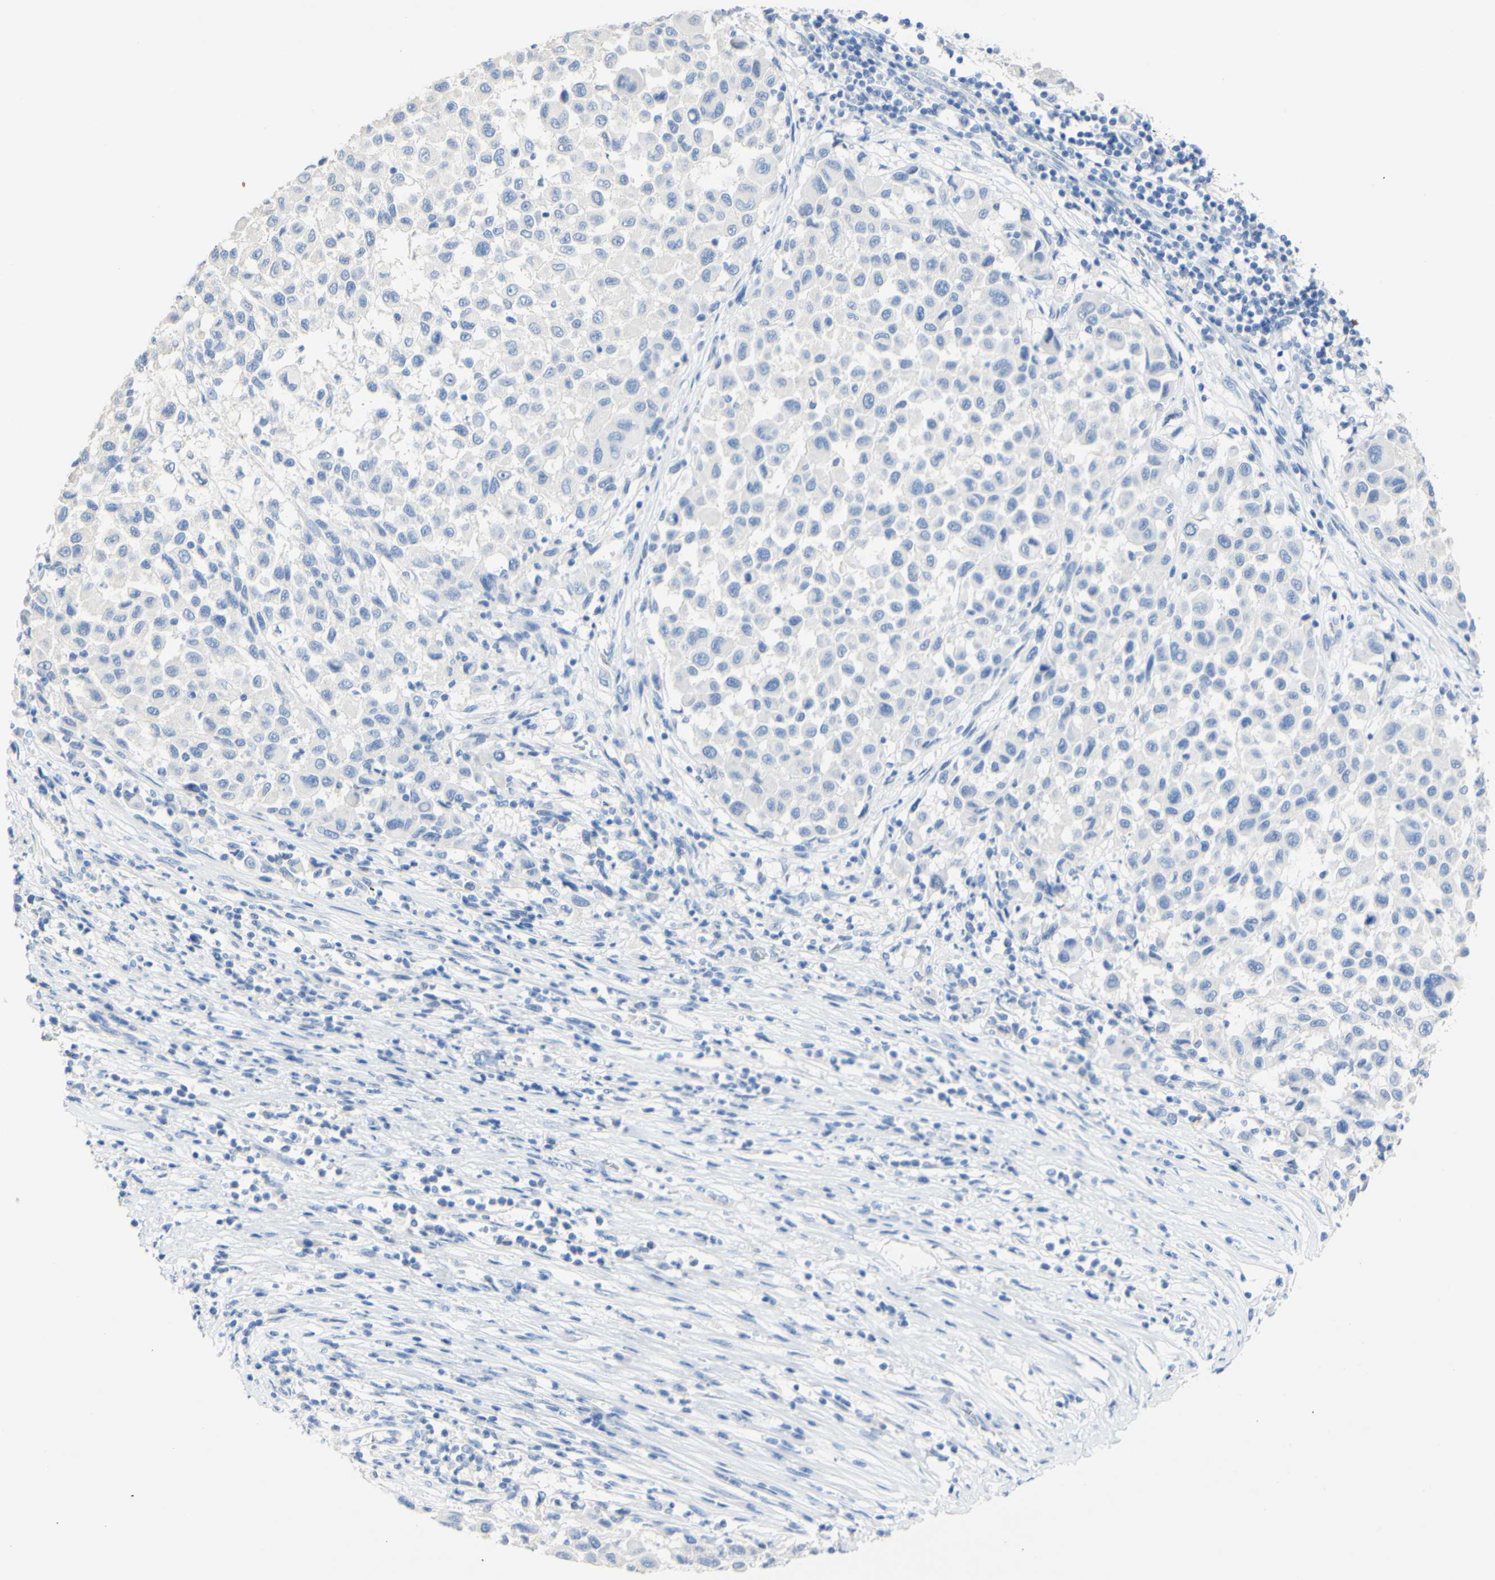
{"staining": {"intensity": "negative", "quantity": "none", "location": "none"}, "tissue": "melanoma", "cell_type": "Tumor cells", "image_type": "cancer", "snomed": [{"axis": "morphology", "description": "Malignant melanoma, Metastatic site"}, {"axis": "topography", "description": "Lymph node"}], "caption": "Malignant melanoma (metastatic site) stained for a protein using immunohistochemistry demonstrates no positivity tumor cells.", "gene": "DSC2", "patient": {"sex": "male", "age": 61}}